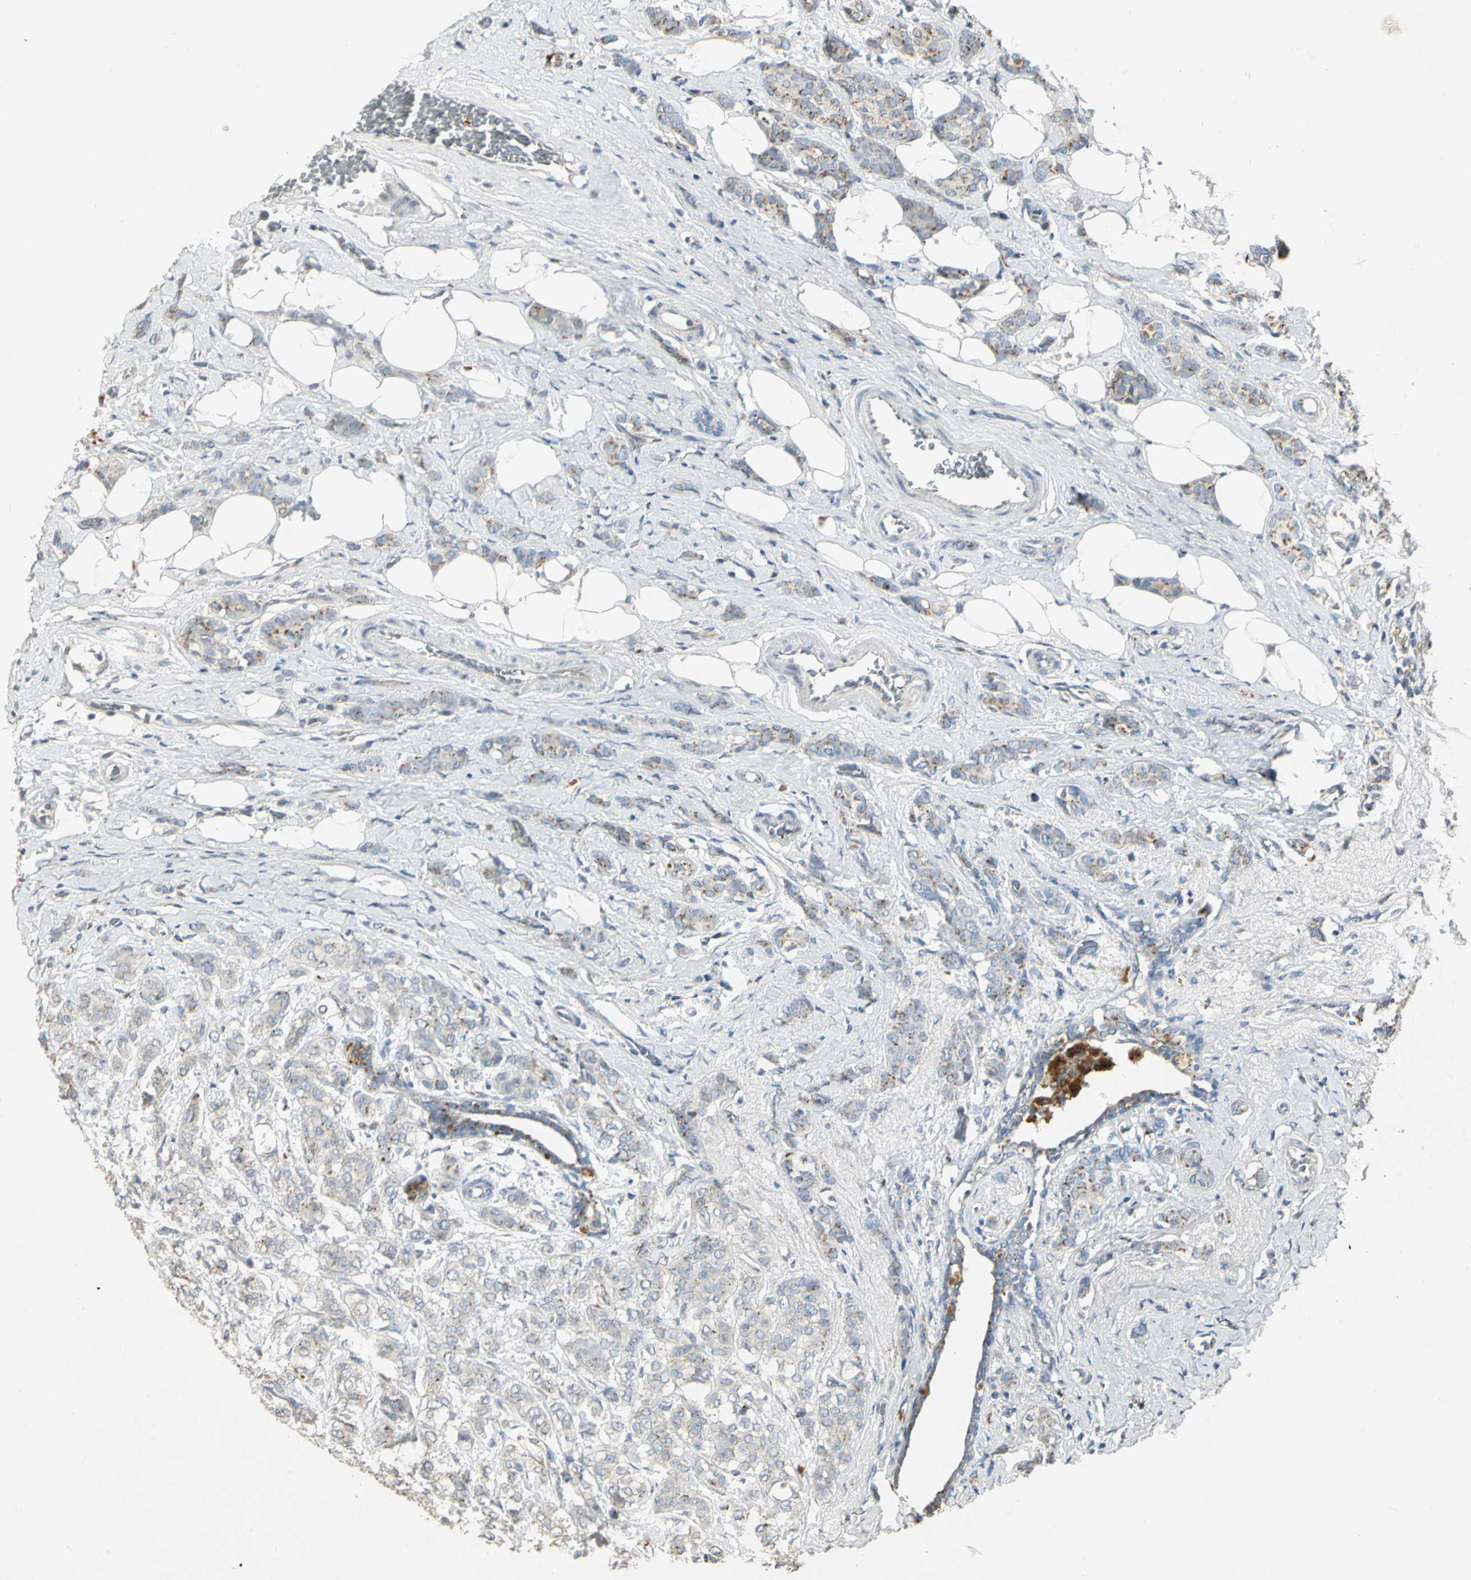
{"staining": {"intensity": "weak", "quantity": "<25%", "location": "cytoplasmic/membranous"}, "tissue": "breast cancer", "cell_type": "Tumor cells", "image_type": "cancer", "snomed": [{"axis": "morphology", "description": "Lobular carcinoma"}, {"axis": "topography", "description": "Breast"}], "caption": "Tumor cells show no significant protein staining in breast lobular carcinoma. (Stains: DAB IHC with hematoxylin counter stain, Microscopy: brightfield microscopy at high magnification).", "gene": "TM9SF2", "patient": {"sex": "female", "age": 60}}